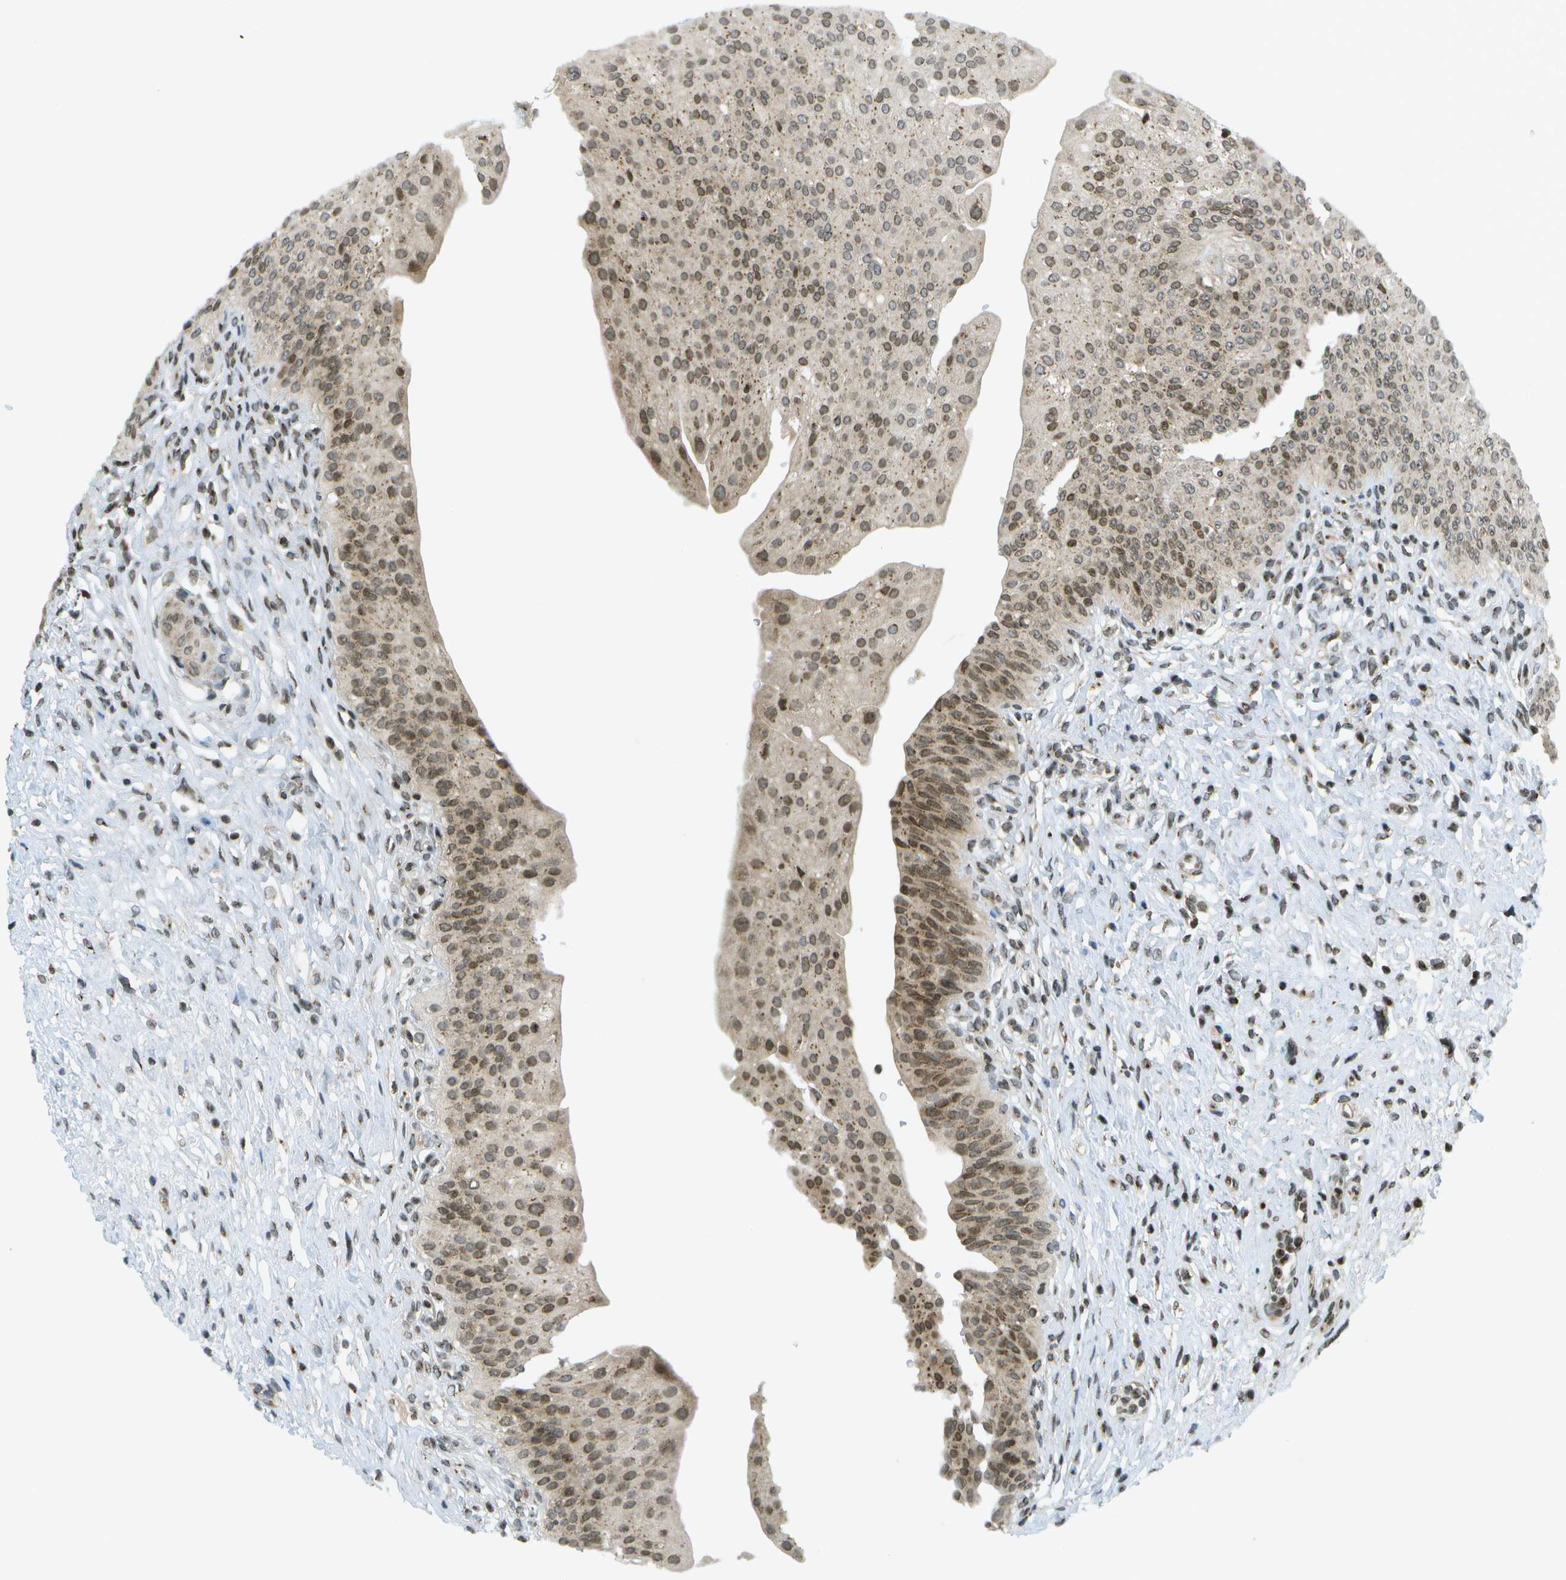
{"staining": {"intensity": "moderate", "quantity": "25%-75%", "location": "cytoplasmic/membranous,nuclear"}, "tissue": "urinary bladder", "cell_type": "Urothelial cells", "image_type": "normal", "snomed": [{"axis": "morphology", "description": "Normal tissue, NOS"}, {"axis": "topography", "description": "Urinary bladder"}], "caption": "Human urinary bladder stained with a brown dye demonstrates moderate cytoplasmic/membranous,nuclear positive expression in approximately 25%-75% of urothelial cells.", "gene": "EVC", "patient": {"sex": "male", "age": 46}}